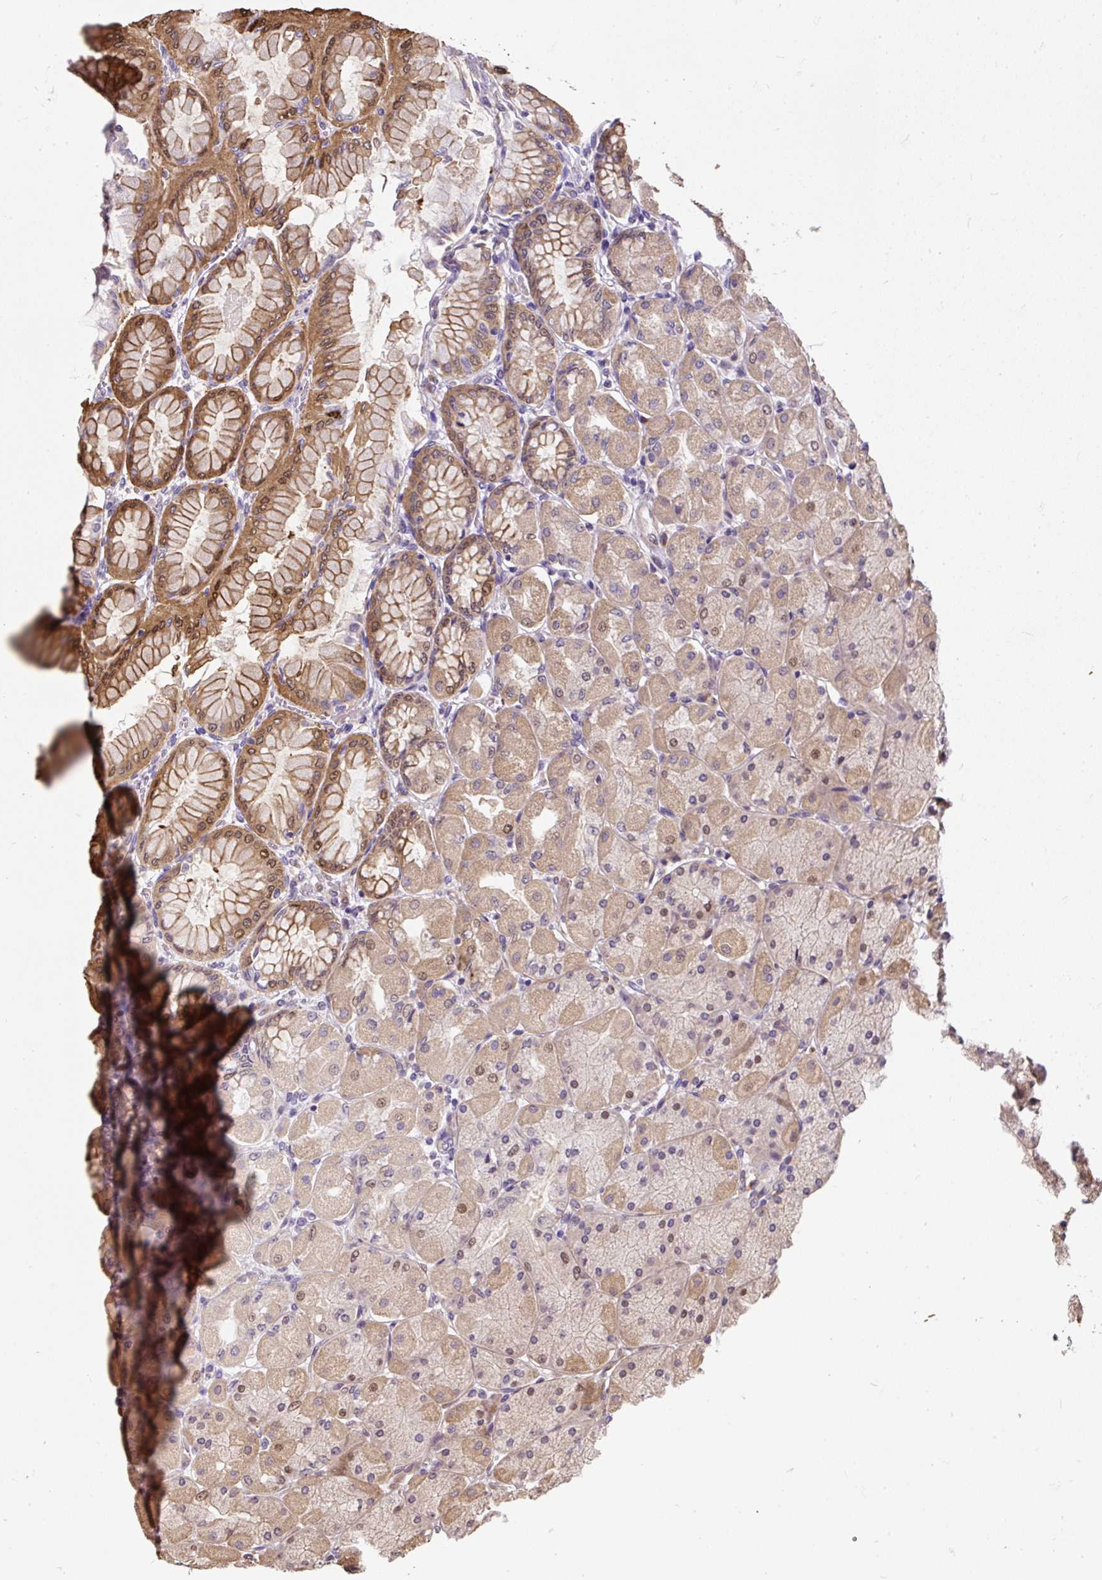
{"staining": {"intensity": "moderate", "quantity": "25%-75%", "location": "cytoplasmic/membranous,nuclear"}, "tissue": "stomach", "cell_type": "Glandular cells", "image_type": "normal", "snomed": [{"axis": "morphology", "description": "Normal tissue, NOS"}, {"axis": "topography", "description": "Stomach, upper"}], "caption": "Moderate cytoplasmic/membranous,nuclear protein expression is seen in approximately 25%-75% of glandular cells in stomach. (Stains: DAB in brown, nuclei in blue, Microscopy: brightfield microscopy at high magnification).", "gene": "PUS7L", "patient": {"sex": "female", "age": 56}}